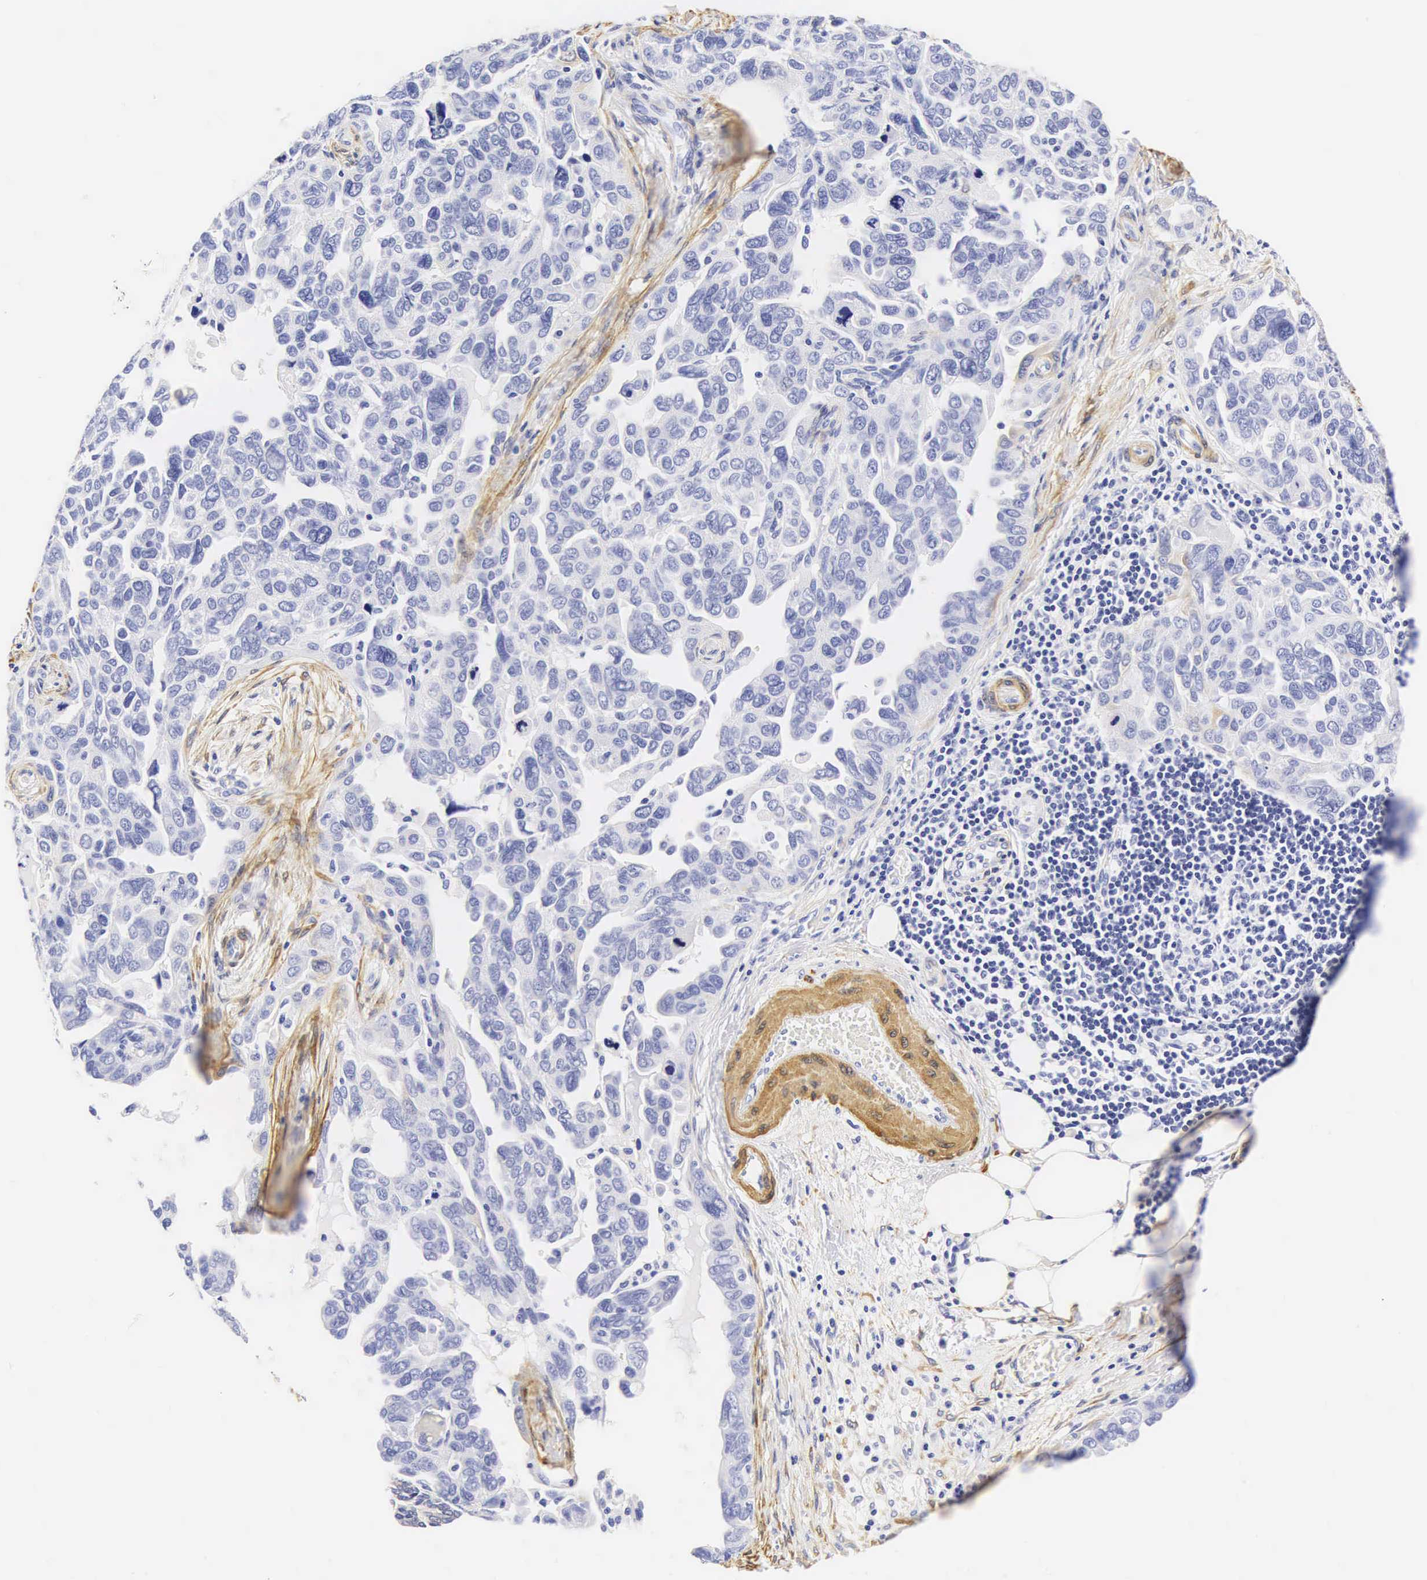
{"staining": {"intensity": "negative", "quantity": "none", "location": "none"}, "tissue": "ovarian cancer", "cell_type": "Tumor cells", "image_type": "cancer", "snomed": [{"axis": "morphology", "description": "Cystadenocarcinoma, serous, NOS"}, {"axis": "topography", "description": "Ovary"}], "caption": "Tumor cells are negative for brown protein staining in serous cystadenocarcinoma (ovarian). (Immunohistochemistry, brightfield microscopy, high magnification).", "gene": "CNN1", "patient": {"sex": "female", "age": 64}}